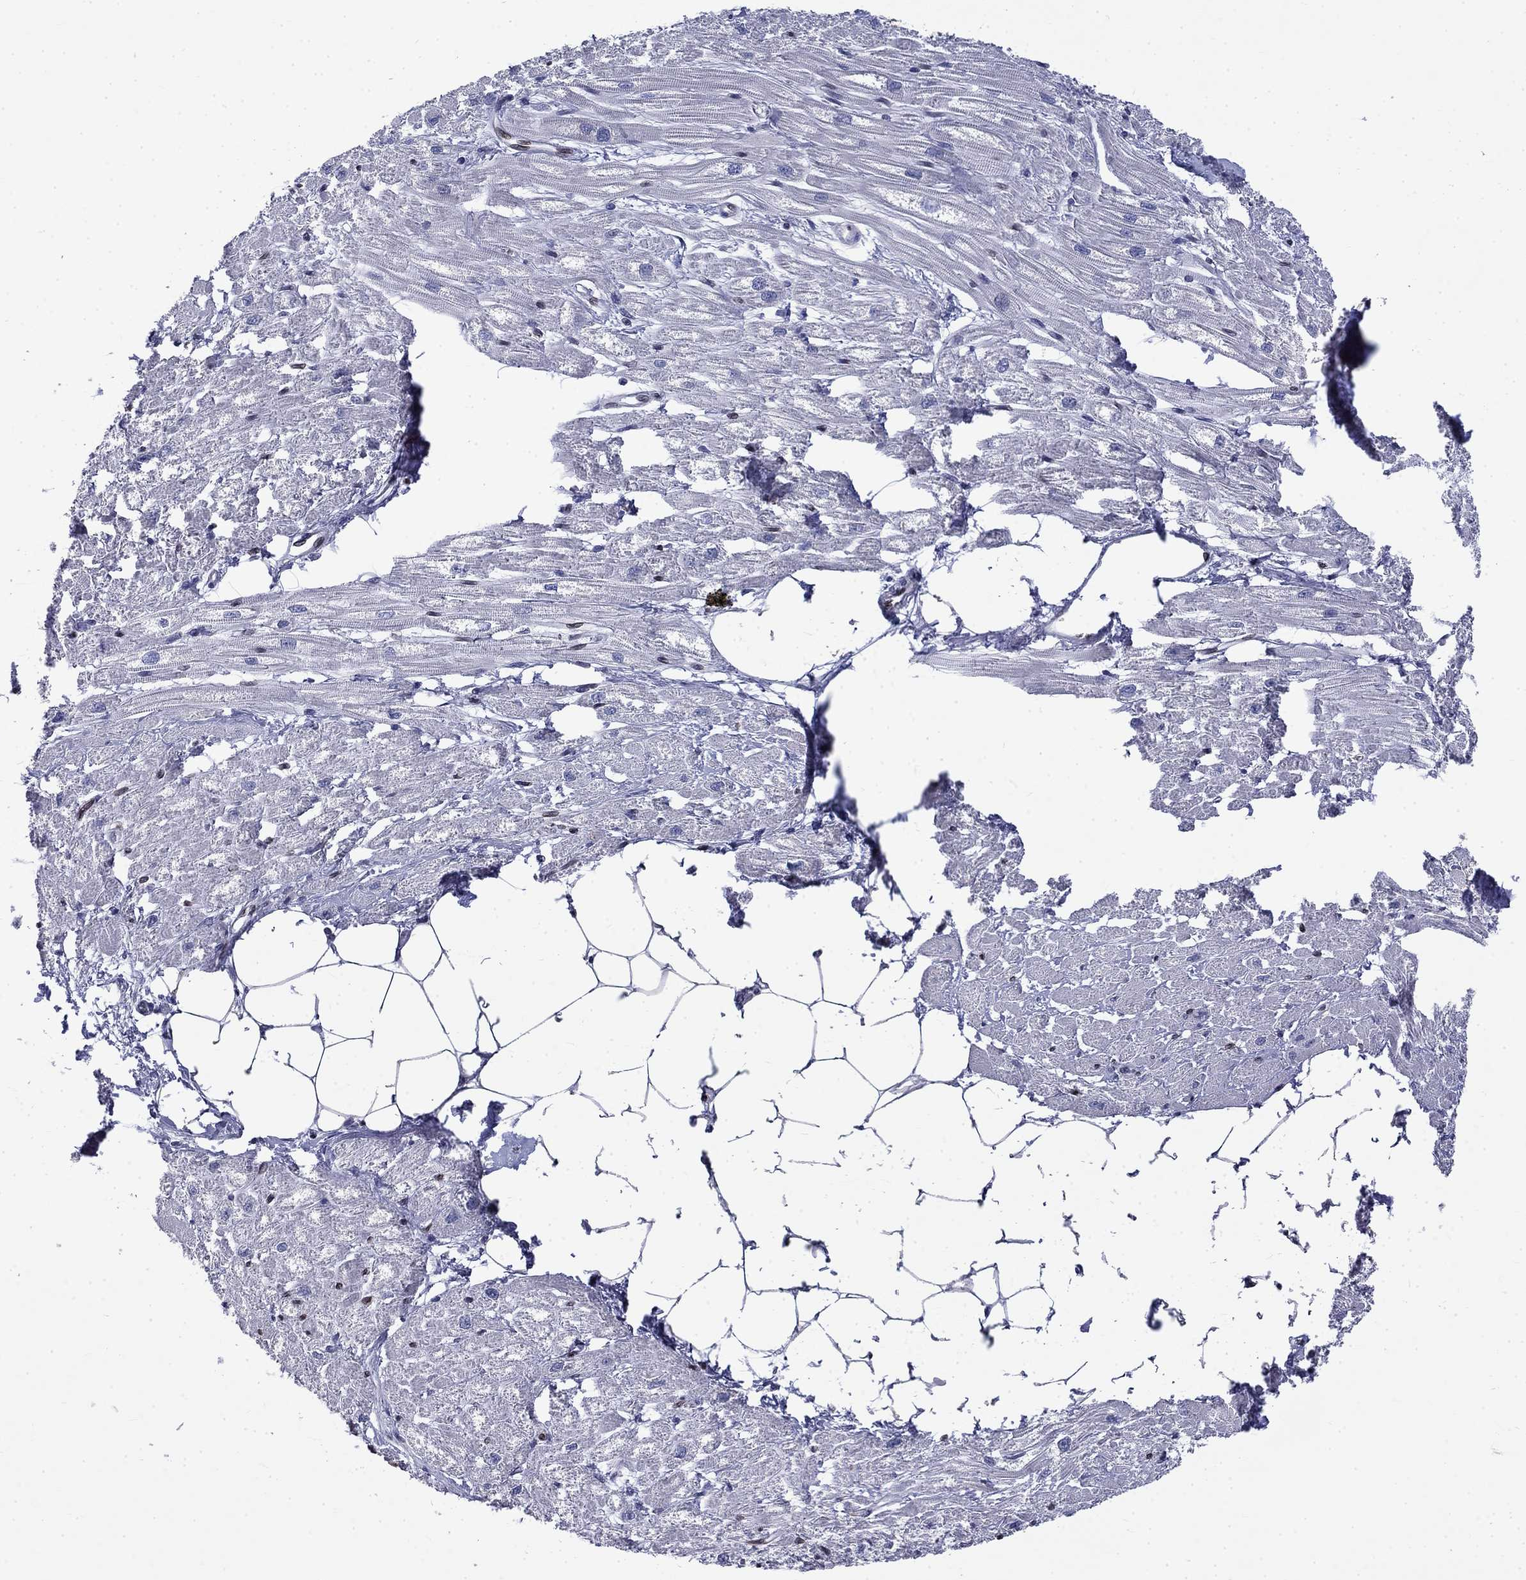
{"staining": {"intensity": "negative", "quantity": "none", "location": "none"}, "tissue": "heart muscle", "cell_type": "Cardiomyocytes", "image_type": "normal", "snomed": [{"axis": "morphology", "description": "Normal tissue, NOS"}, {"axis": "topography", "description": "Heart"}], "caption": "Image shows no significant protein positivity in cardiomyocytes of unremarkable heart muscle. (DAB (3,3'-diaminobenzidine) immunohistochemistry, high magnification).", "gene": "SLA", "patient": {"sex": "male", "age": 57}}